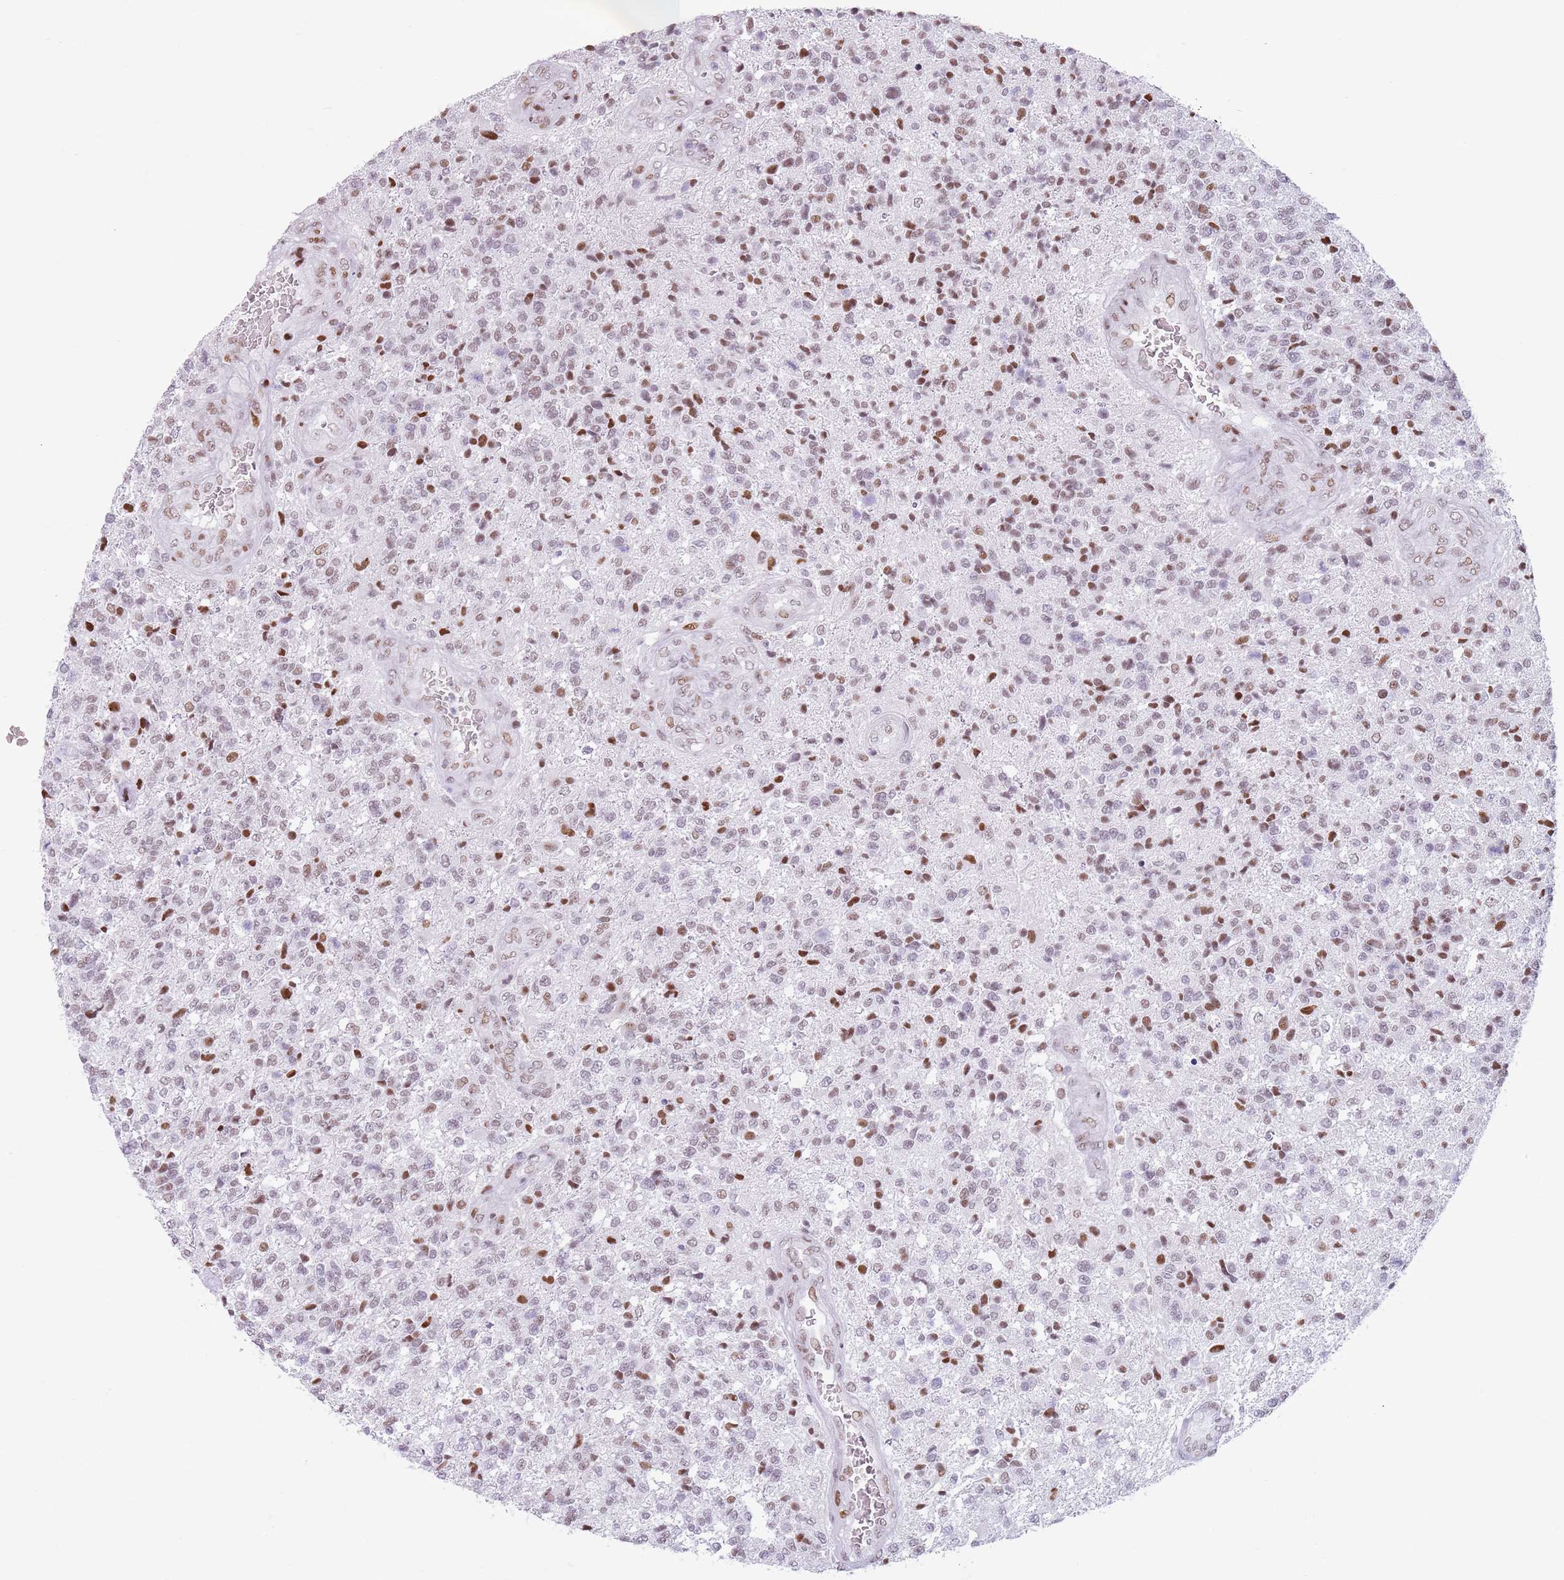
{"staining": {"intensity": "moderate", "quantity": "25%-75%", "location": "nuclear"}, "tissue": "glioma", "cell_type": "Tumor cells", "image_type": "cancer", "snomed": [{"axis": "morphology", "description": "Glioma, malignant, High grade"}, {"axis": "topography", "description": "Brain"}], "caption": "Malignant glioma (high-grade) stained with a brown dye shows moderate nuclear positive expression in approximately 25%-75% of tumor cells.", "gene": "FAM104B", "patient": {"sex": "male", "age": 56}}